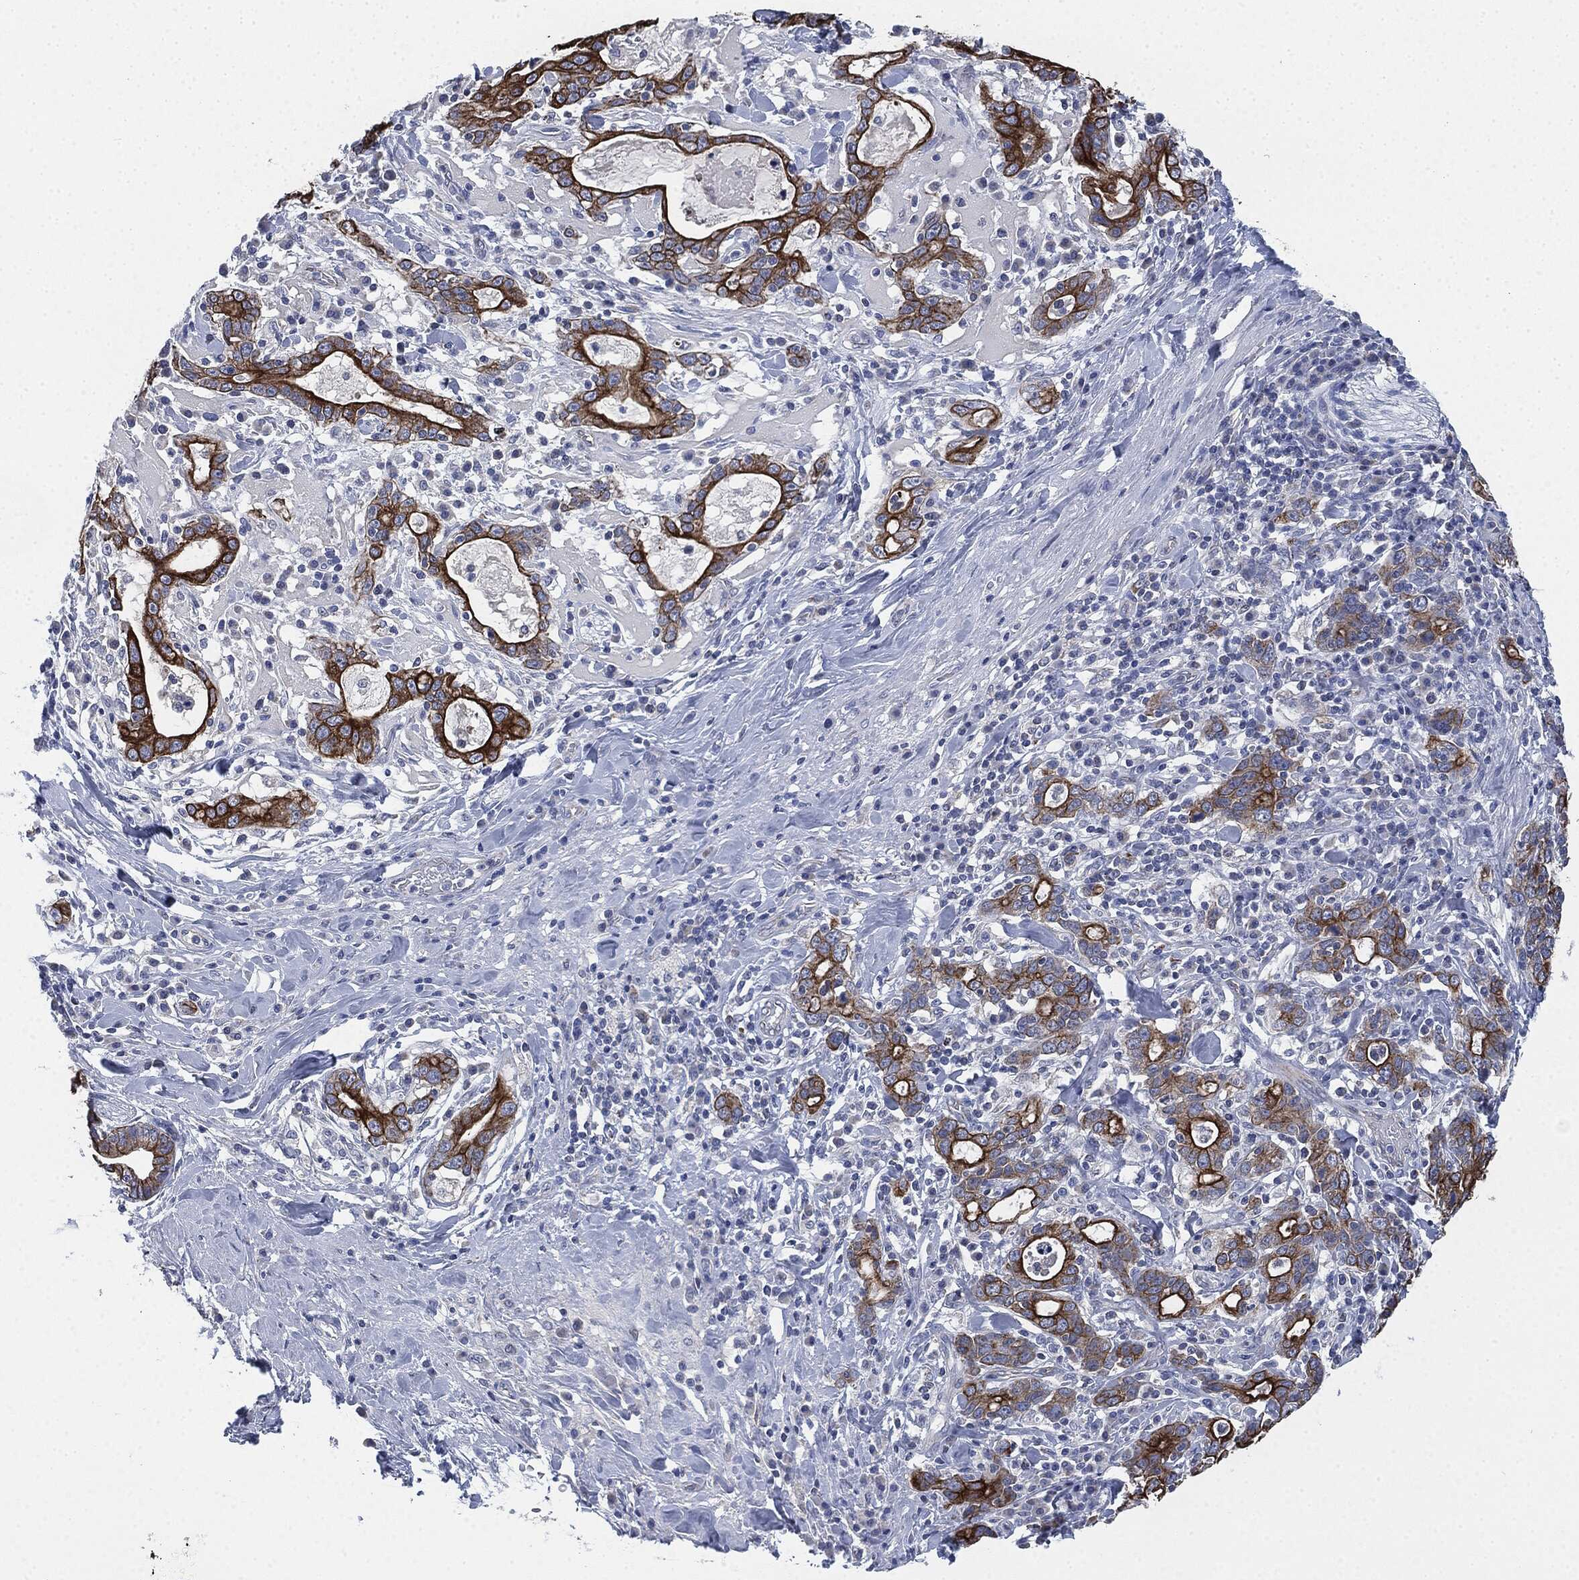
{"staining": {"intensity": "strong", "quantity": ">75%", "location": "cytoplasmic/membranous"}, "tissue": "stomach cancer", "cell_type": "Tumor cells", "image_type": "cancer", "snomed": [{"axis": "morphology", "description": "Adenocarcinoma, NOS"}, {"axis": "topography", "description": "Stomach"}], "caption": "Strong cytoplasmic/membranous expression for a protein is seen in approximately >75% of tumor cells of adenocarcinoma (stomach) using IHC.", "gene": "SHROOM2", "patient": {"sex": "male", "age": 79}}